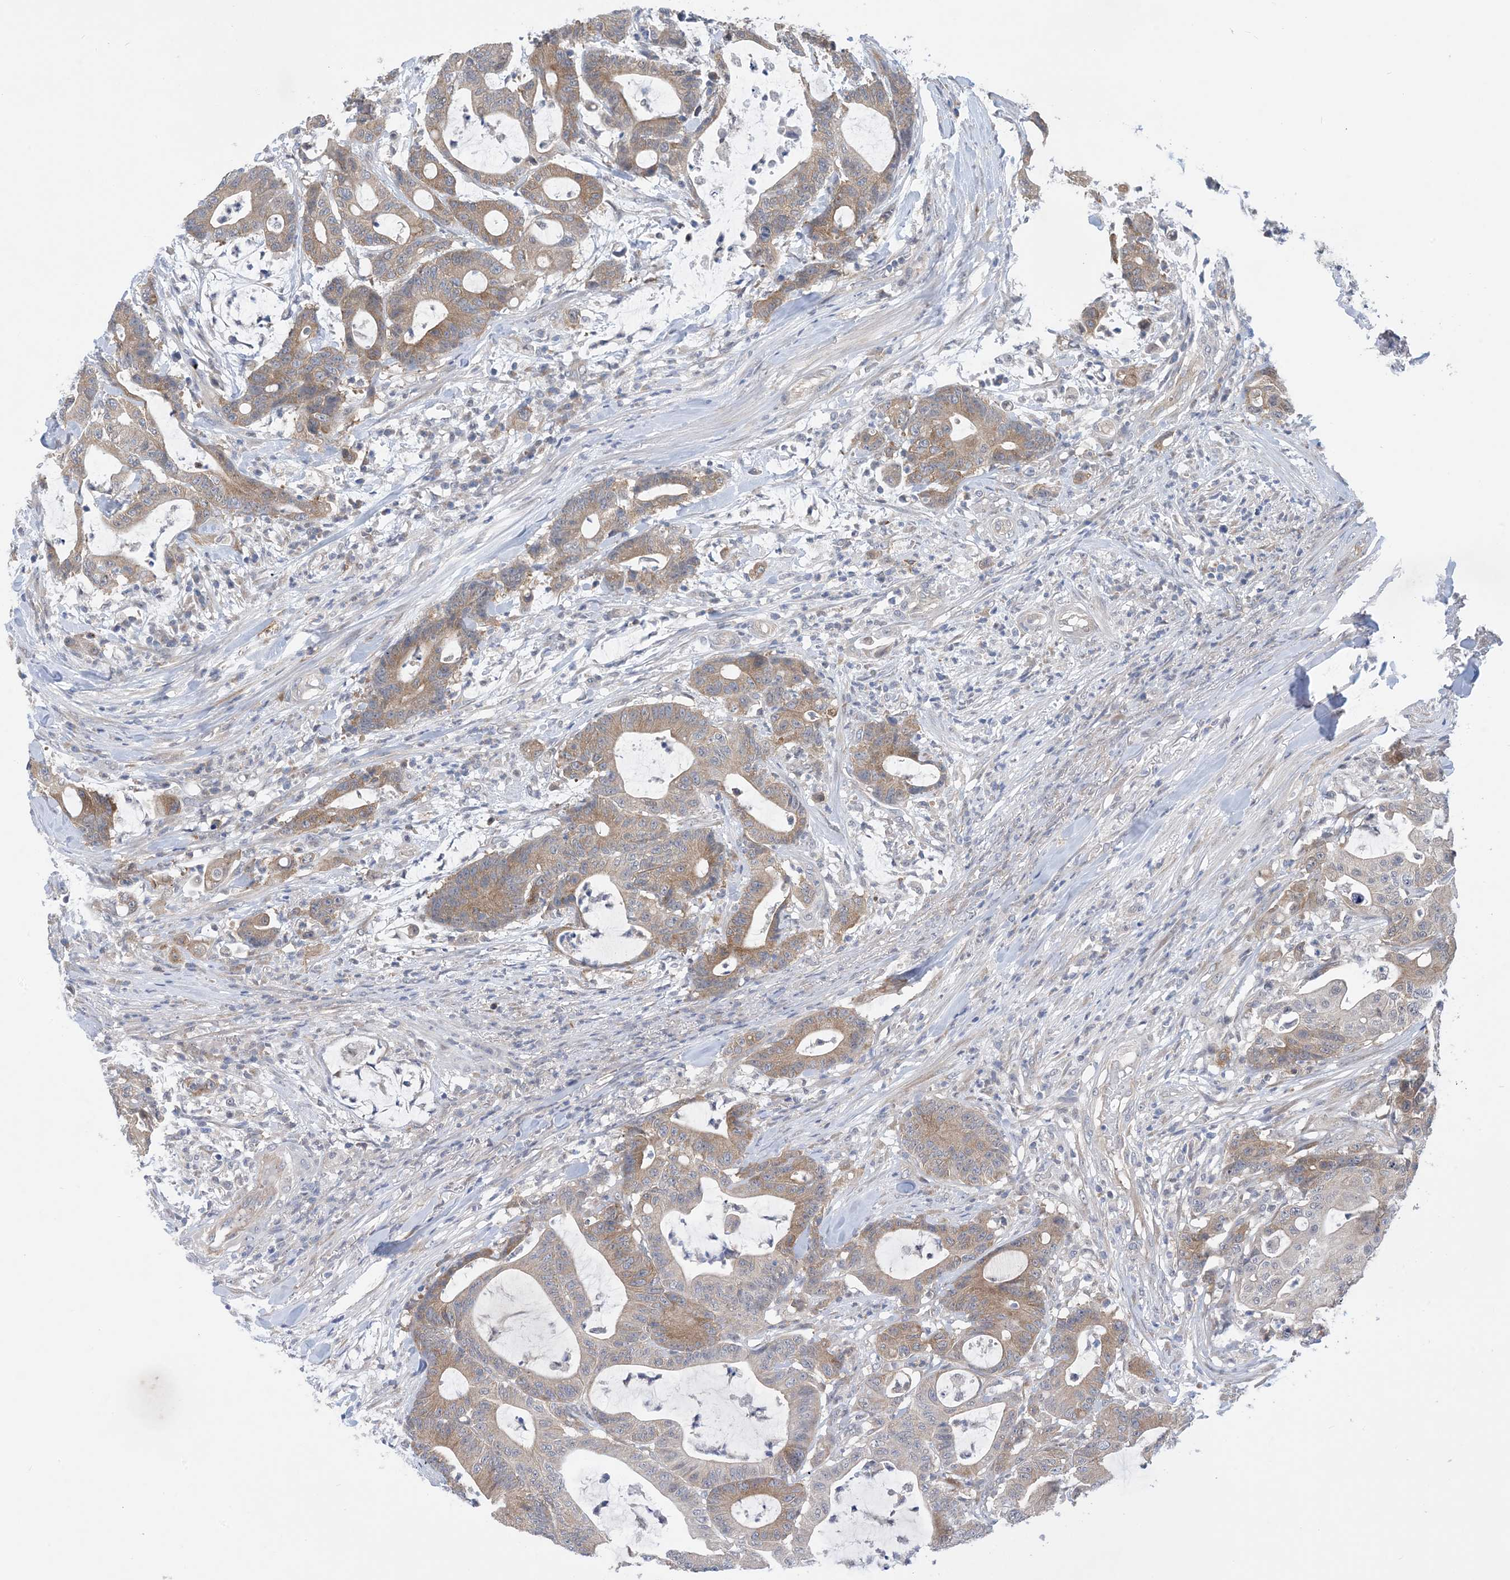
{"staining": {"intensity": "moderate", "quantity": ">75%", "location": "cytoplasmic/membranous"}, "tissue": "colorectal cancer", "cell_type": "Tumor cells", "image_type": "cancer", "snomed": [{"axis": "morphology", "description": "Adenocarcinoma, NOS"}, {"axis": "topography", "description": "Colon"}], "caption": "An IHC micrograph of neoplastic tissue is shown. Protein staining in brown labels moderate cytoplasmic/membranous positivity in colorectal cancer (adenocarcinoma) within tumor cells.", "gene": "EHBP1", "patient": {"sex": "female", "age": 84}}